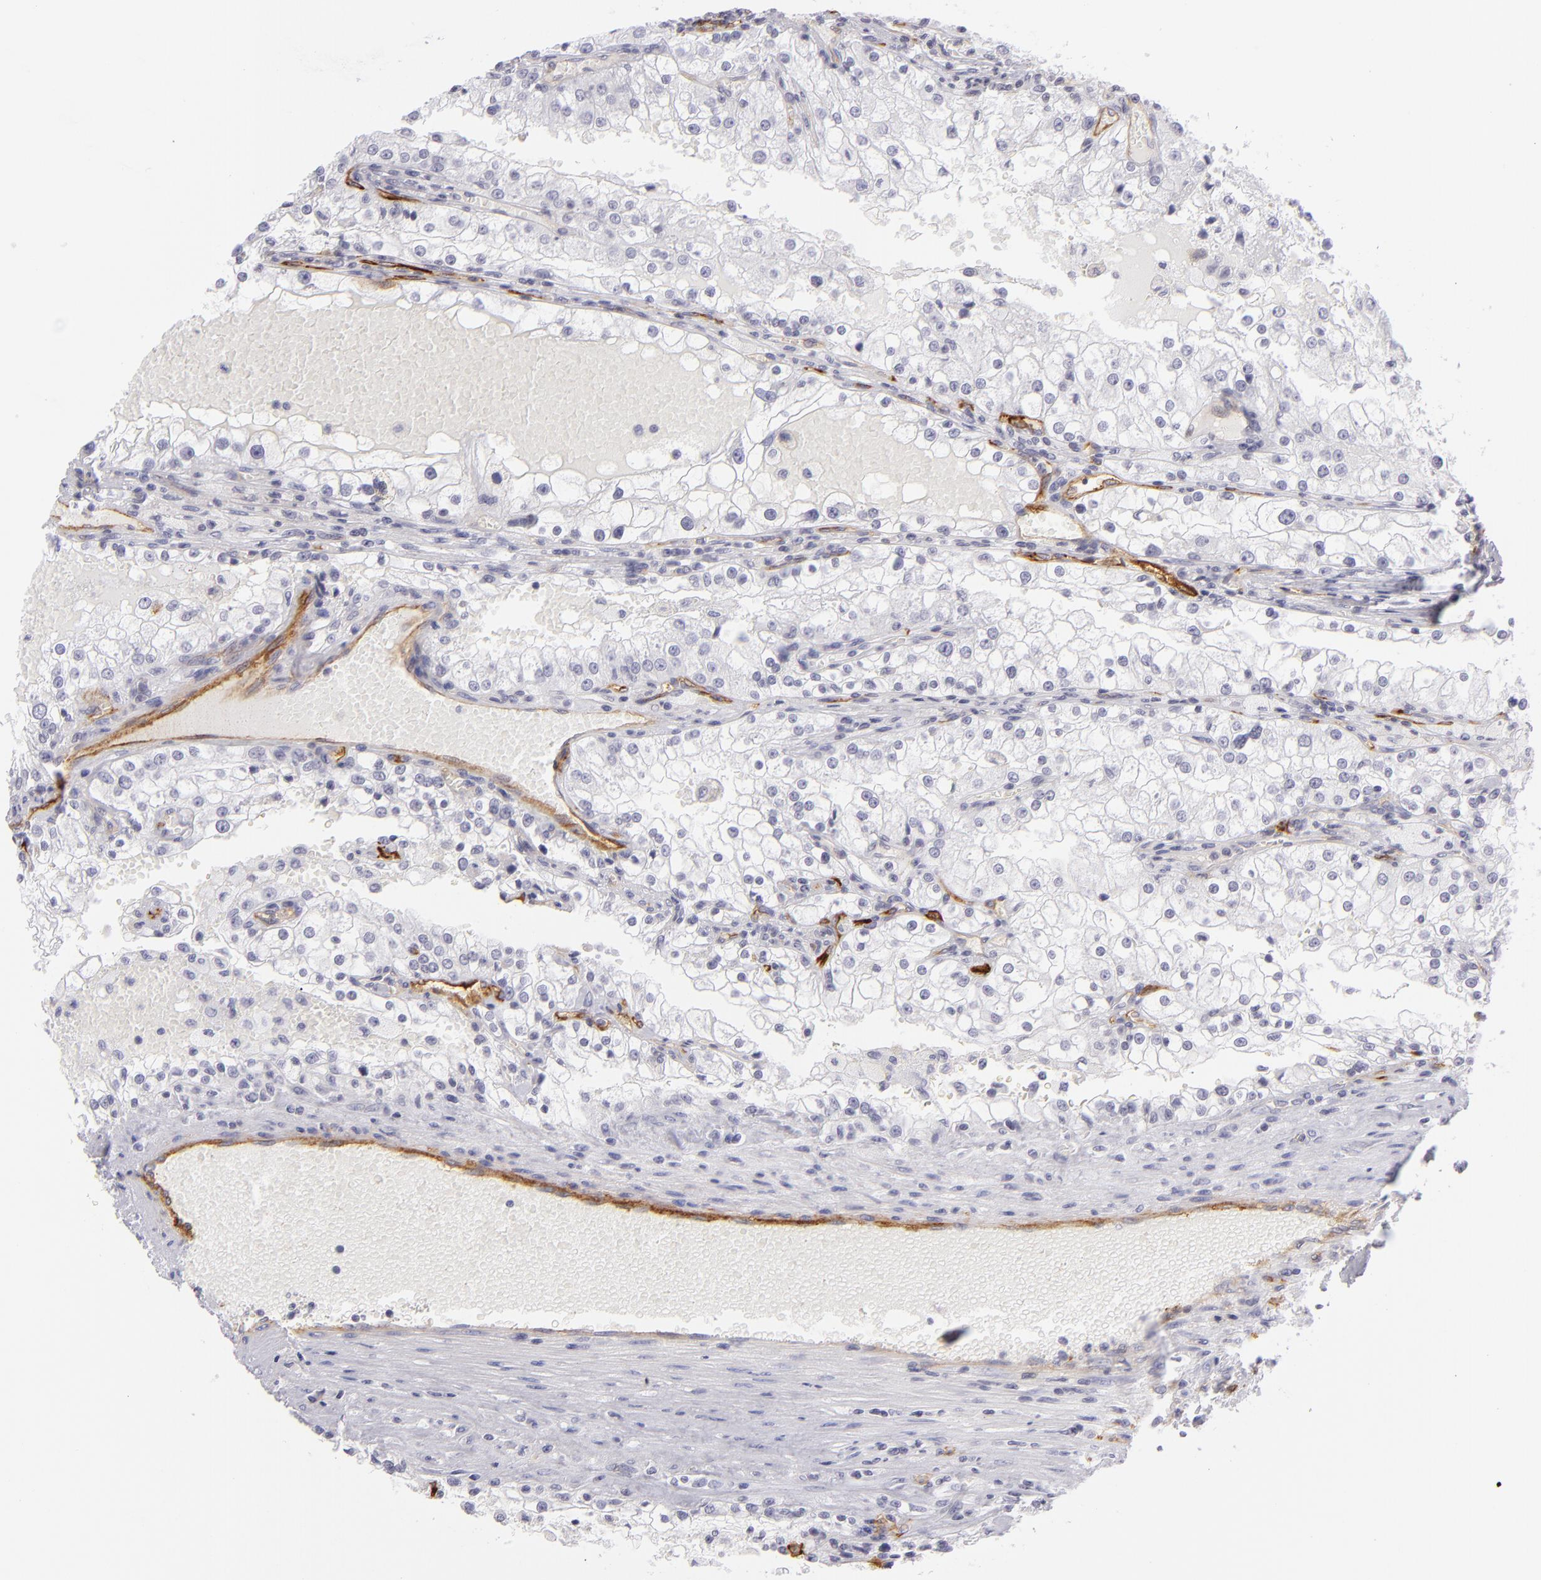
{"staining": {"intensity": "negative", "quantity": "none", "location": "none"}, "tissue": "renal cancer", "cell_type": "Tumor cells", "image_type": "cancer", "snomed": [{"axis": "morphology", "description": "Adenocarcinoma, NOS"}, {"axis": "topography", "description": "Kidney"}], "caption": "Immunohistochemistry (IHC) of human renal cancer shows no expression in tumor cells.", "gene": "THBD", "patient": {"sex": "female", "age": 74}}